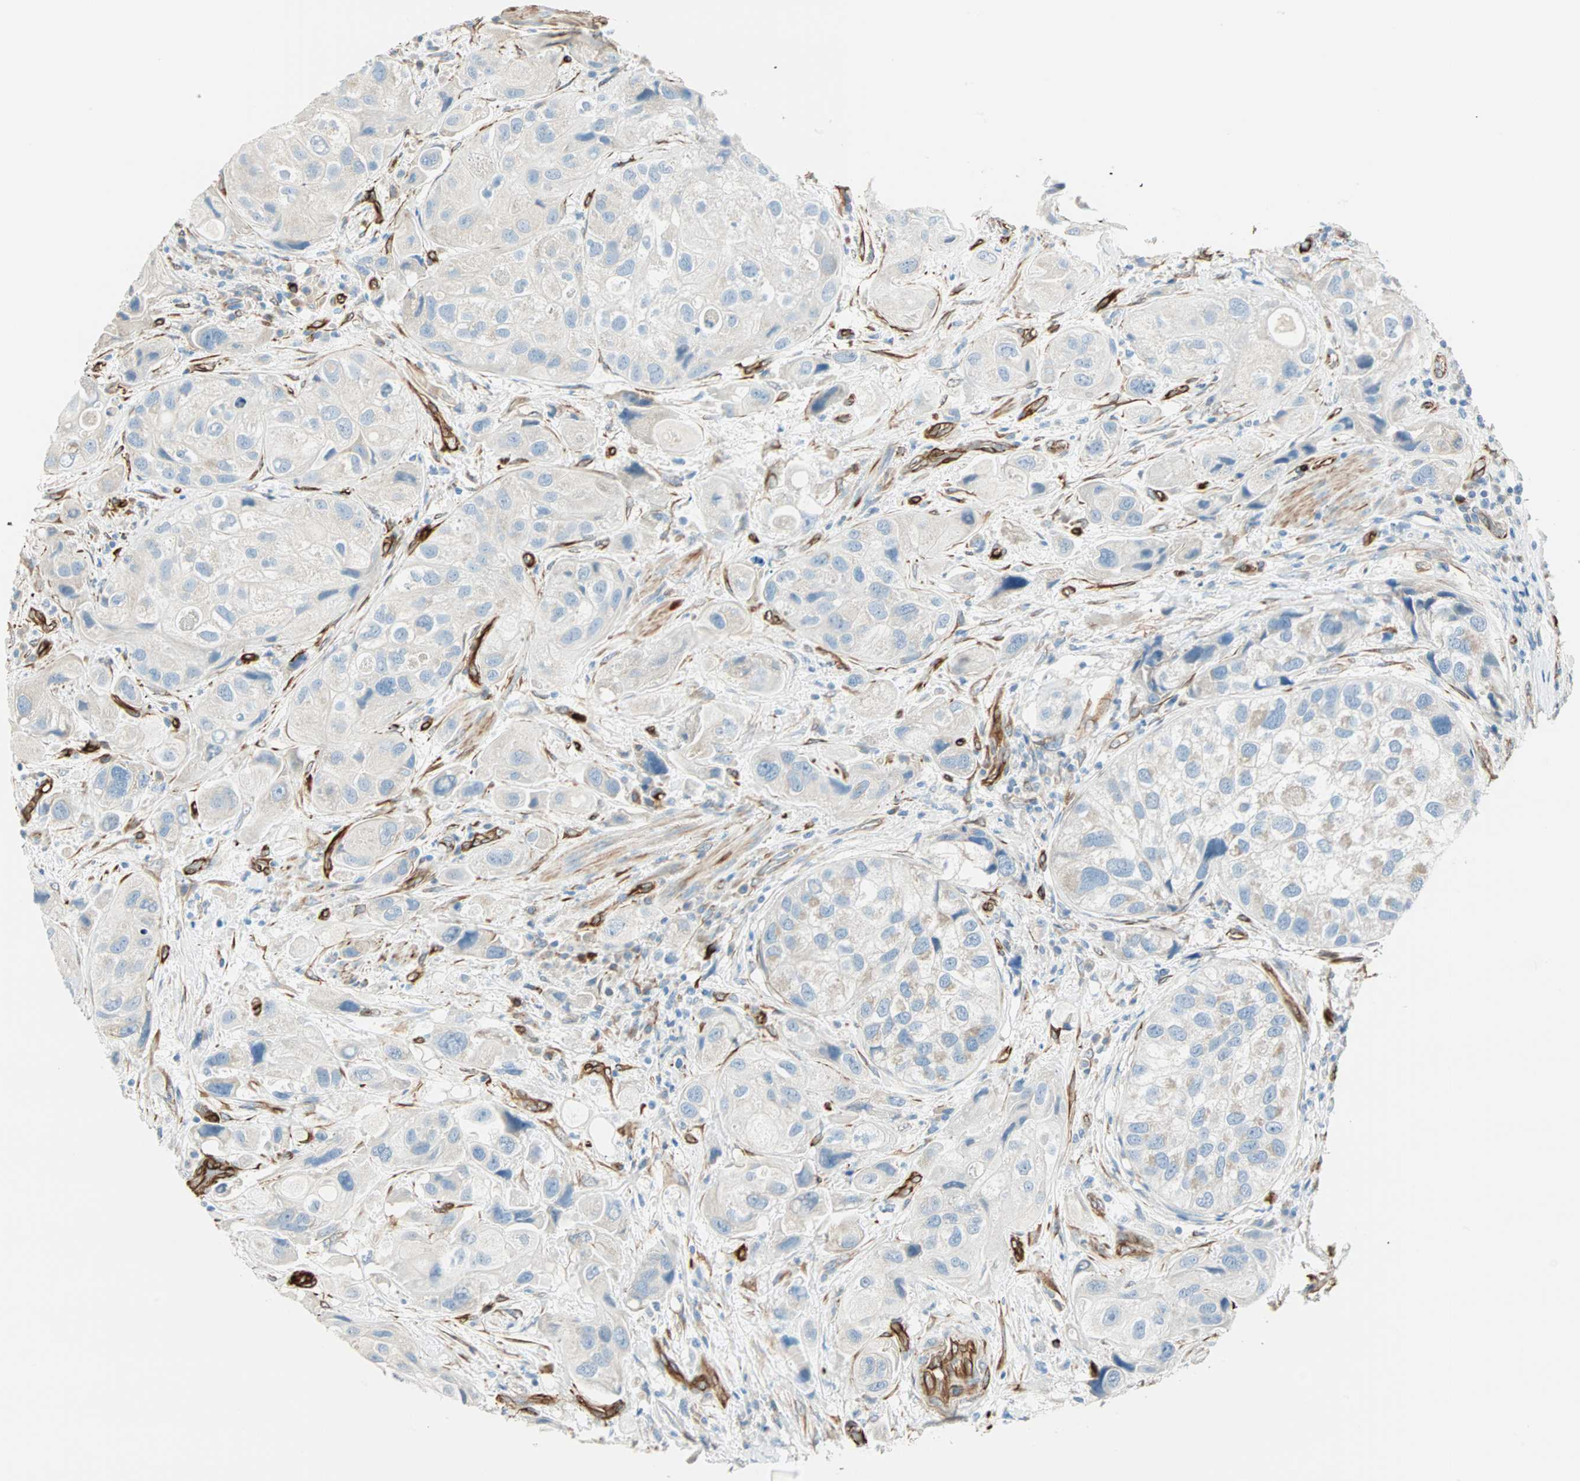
{"staining": {"intensity": "negative", "quantity": "none", "location": "none"}, "tissue": "urothelial cancer", "cell_type": "Tumor cells", "image_type": "cancer", "snomed": [{"axis": "morphology", "description": "Urothelial carcinoma, High grade"}, {"axis": "topography", "description": "Urinary bladder"}], "caption": "Immunohistochemistry (IHC) photomicrograph of urothelial carcinoma (high-grade) stained for a protein (brown), which demonstrates no expression in tumor cells.", "gene": "NES", "patient": {"sex": "female", "age": 64}}